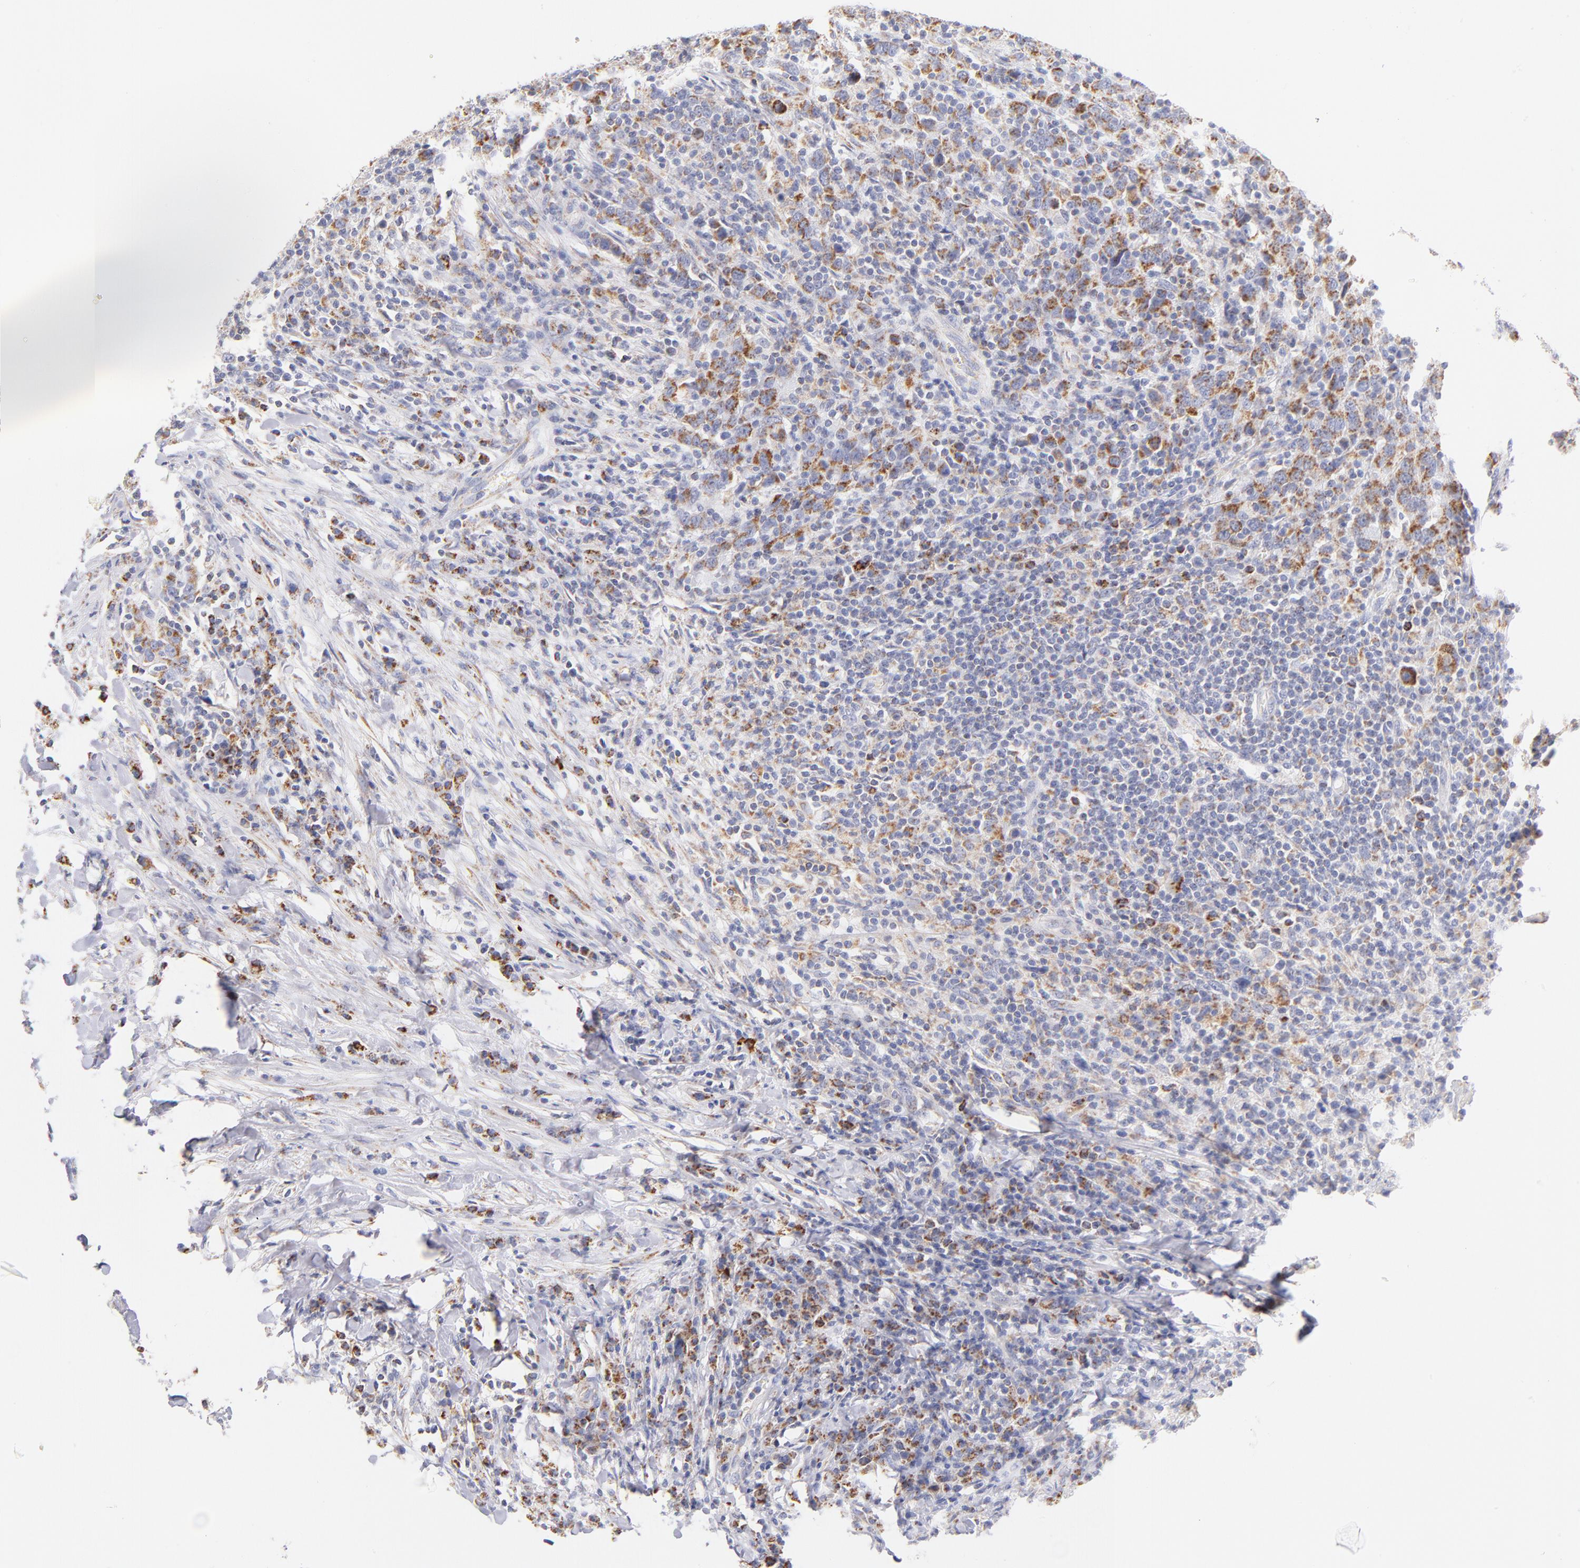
{"staining": {"intensity": "moderate", "quantity": ">75%", "location": "cytoplasmic/membranous"}, "tissue": "urothelial cancer", "cell_type": "Tumor cells", "image_type": "cancer", "snomed": [{"axis": "morphology", "description": "Urothelial carcinoma, High grade"}, {"axis": "topography", "description": "Urinary bladder"}], "caption": "Moderate cytoplasmic/membranous positivity is present in approximately >75% of tumor cells in urothelial cancer.", "gene": "AIFM1", "patient": {"sex": "male", "age": 61}}